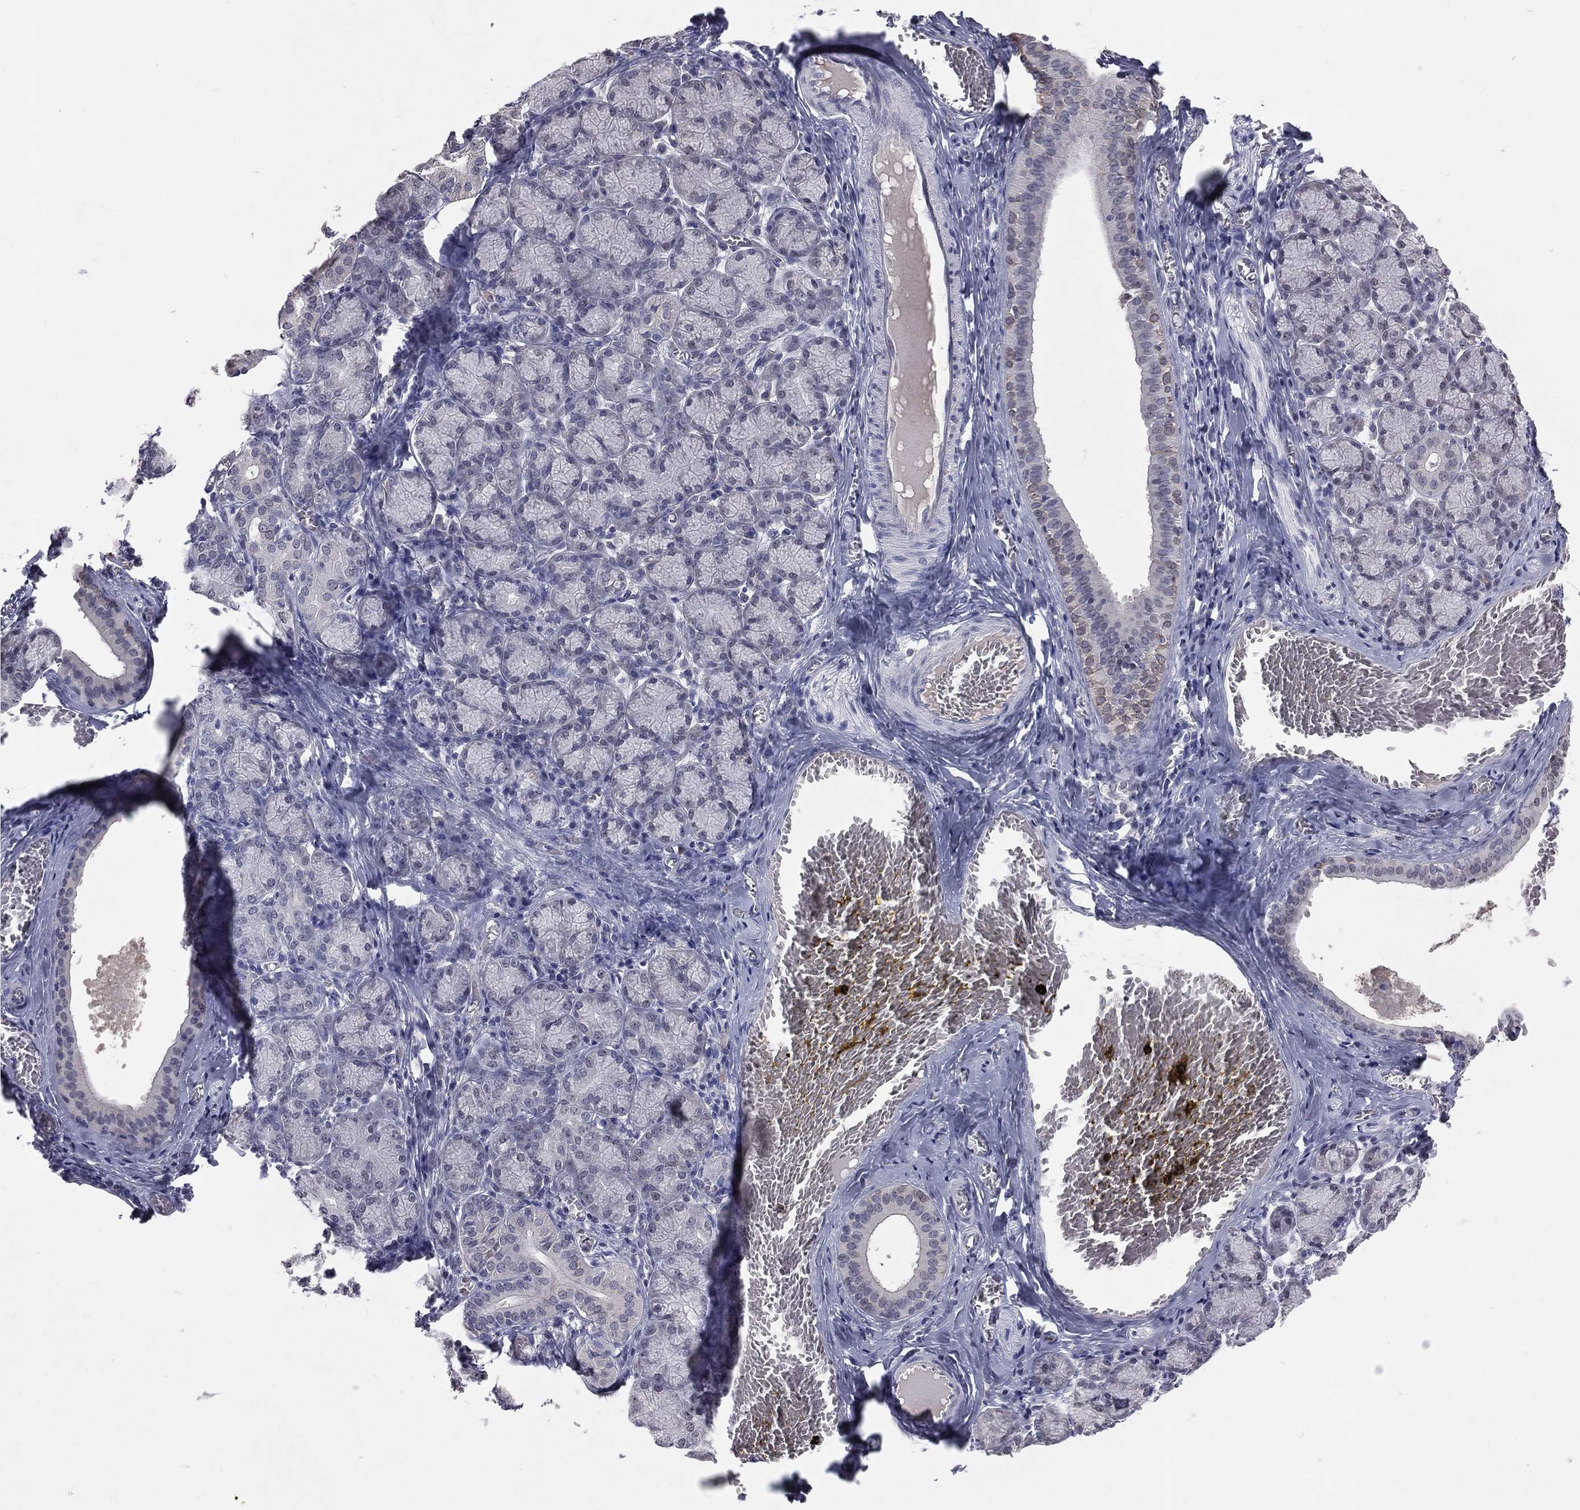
{"staining": {"intensity": "negative", "quantity": "none", "location": "none"}, "tissue": "salivary gland", "cell_type": "Glandular cells", "image_type": "normal", "snomed": [{"axis": "morphology", "description": "Normal tissue, NOS"}, {"axis": "topography", "description": "Salivary gland"}, {"axis": "topography", "description": "Peripheral nerve tissue"}], "caption": "Human salivary gland stained for a protein using immunohistochemistry reveals no staining in glandular cells.", "gene": "DSG4", "patient": {"sex": "female", "age": 24}}